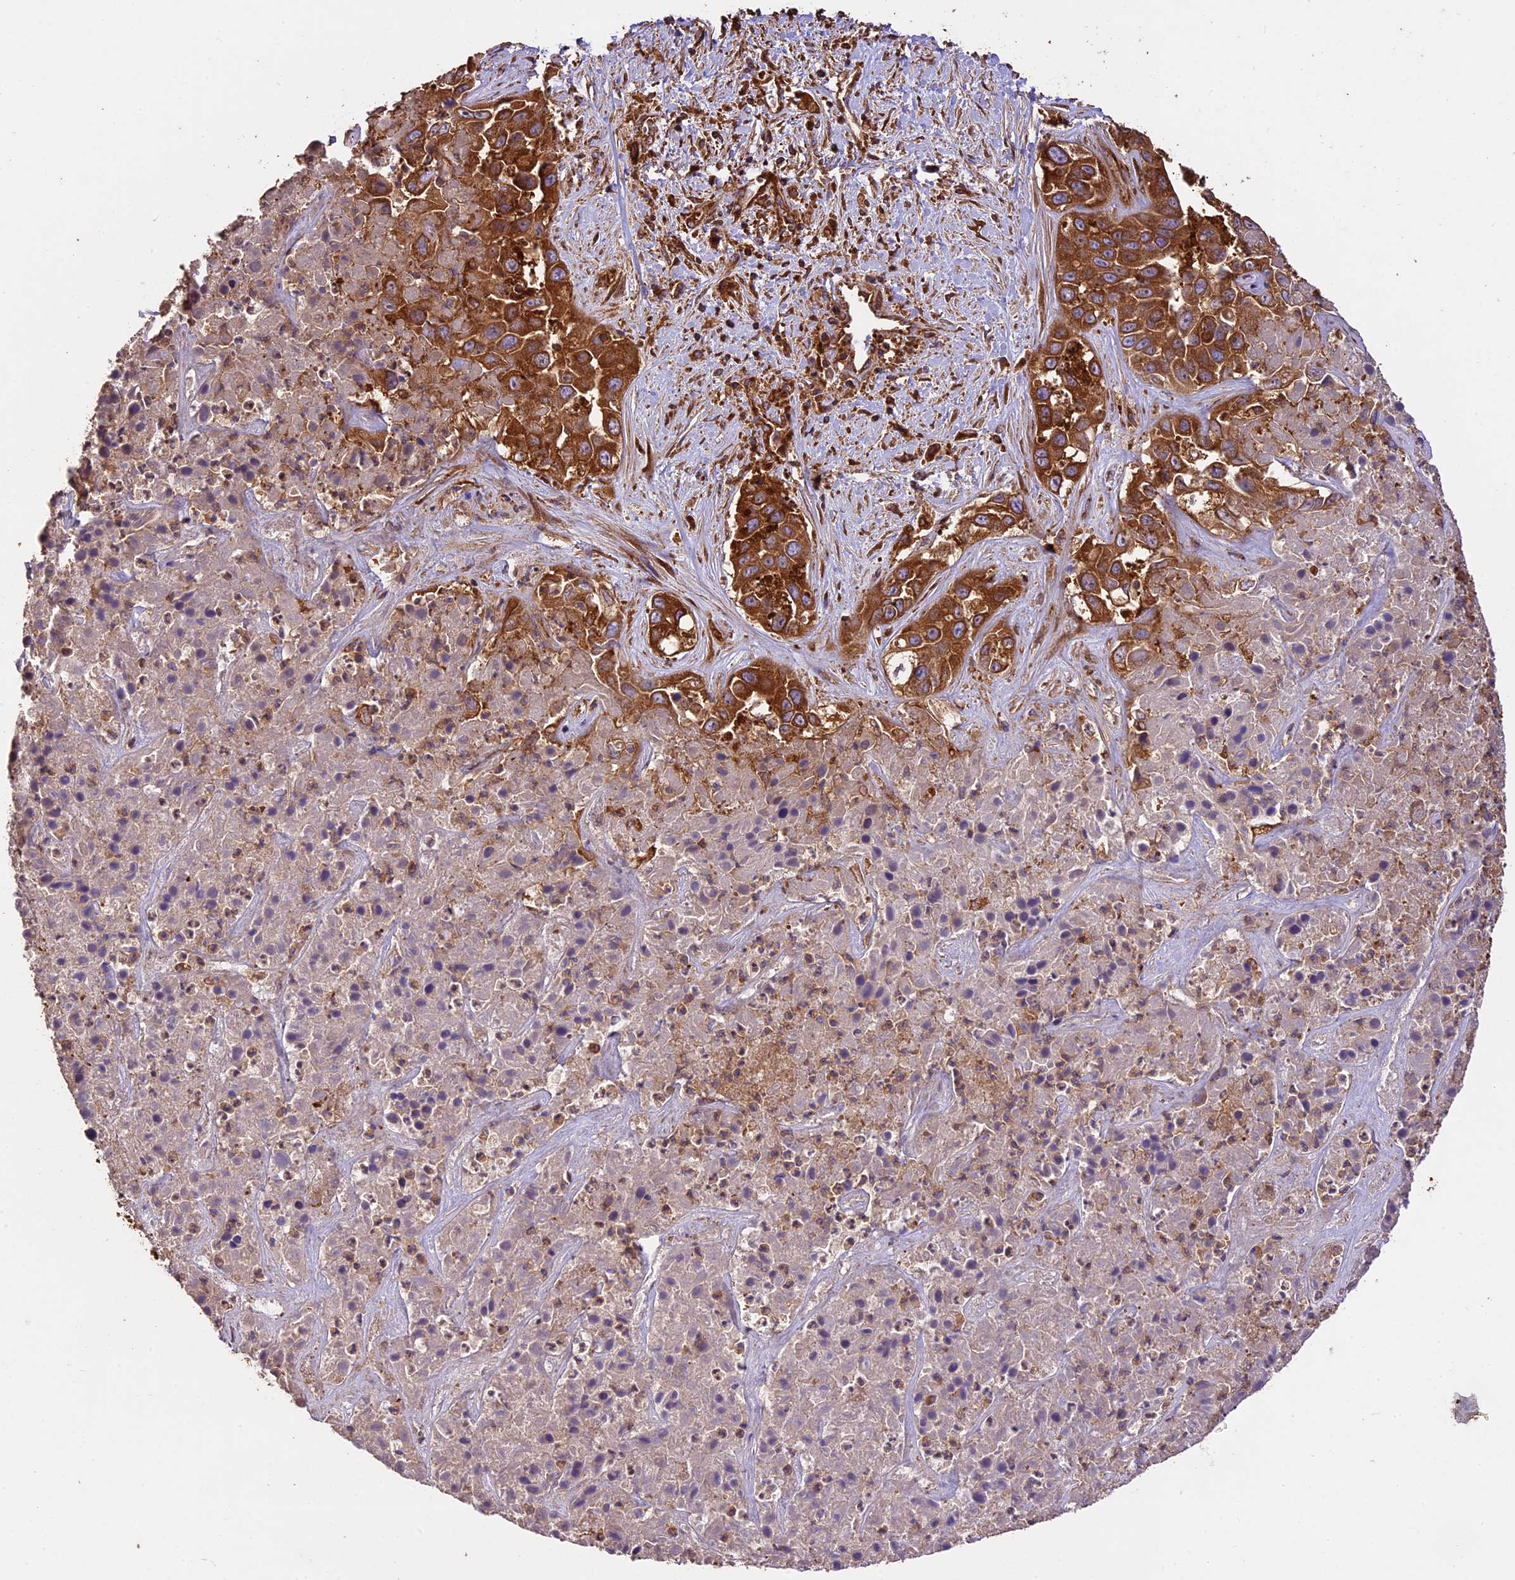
{"staining": {"intensity": "strong", "quantity": ">75%", "location": "cytoplasmic/membranous"}, "tissue": "liver cancer", "cell_type": "Tumor cells", "image_type": "cancer", "snomed": [{"axis": "morphology", "description": "Cholangiocarcinoma"}, {"axis": "topography", "description": "Liver"}], "caption": "Brown immunohistochemical staining in human liver cholangiocarcinoma exhibits strong cytoplasmic/membranous expression in about >75% of tumor cells.", "gene": "KARS1", "patient": {"sex": "female", "age": 52}}